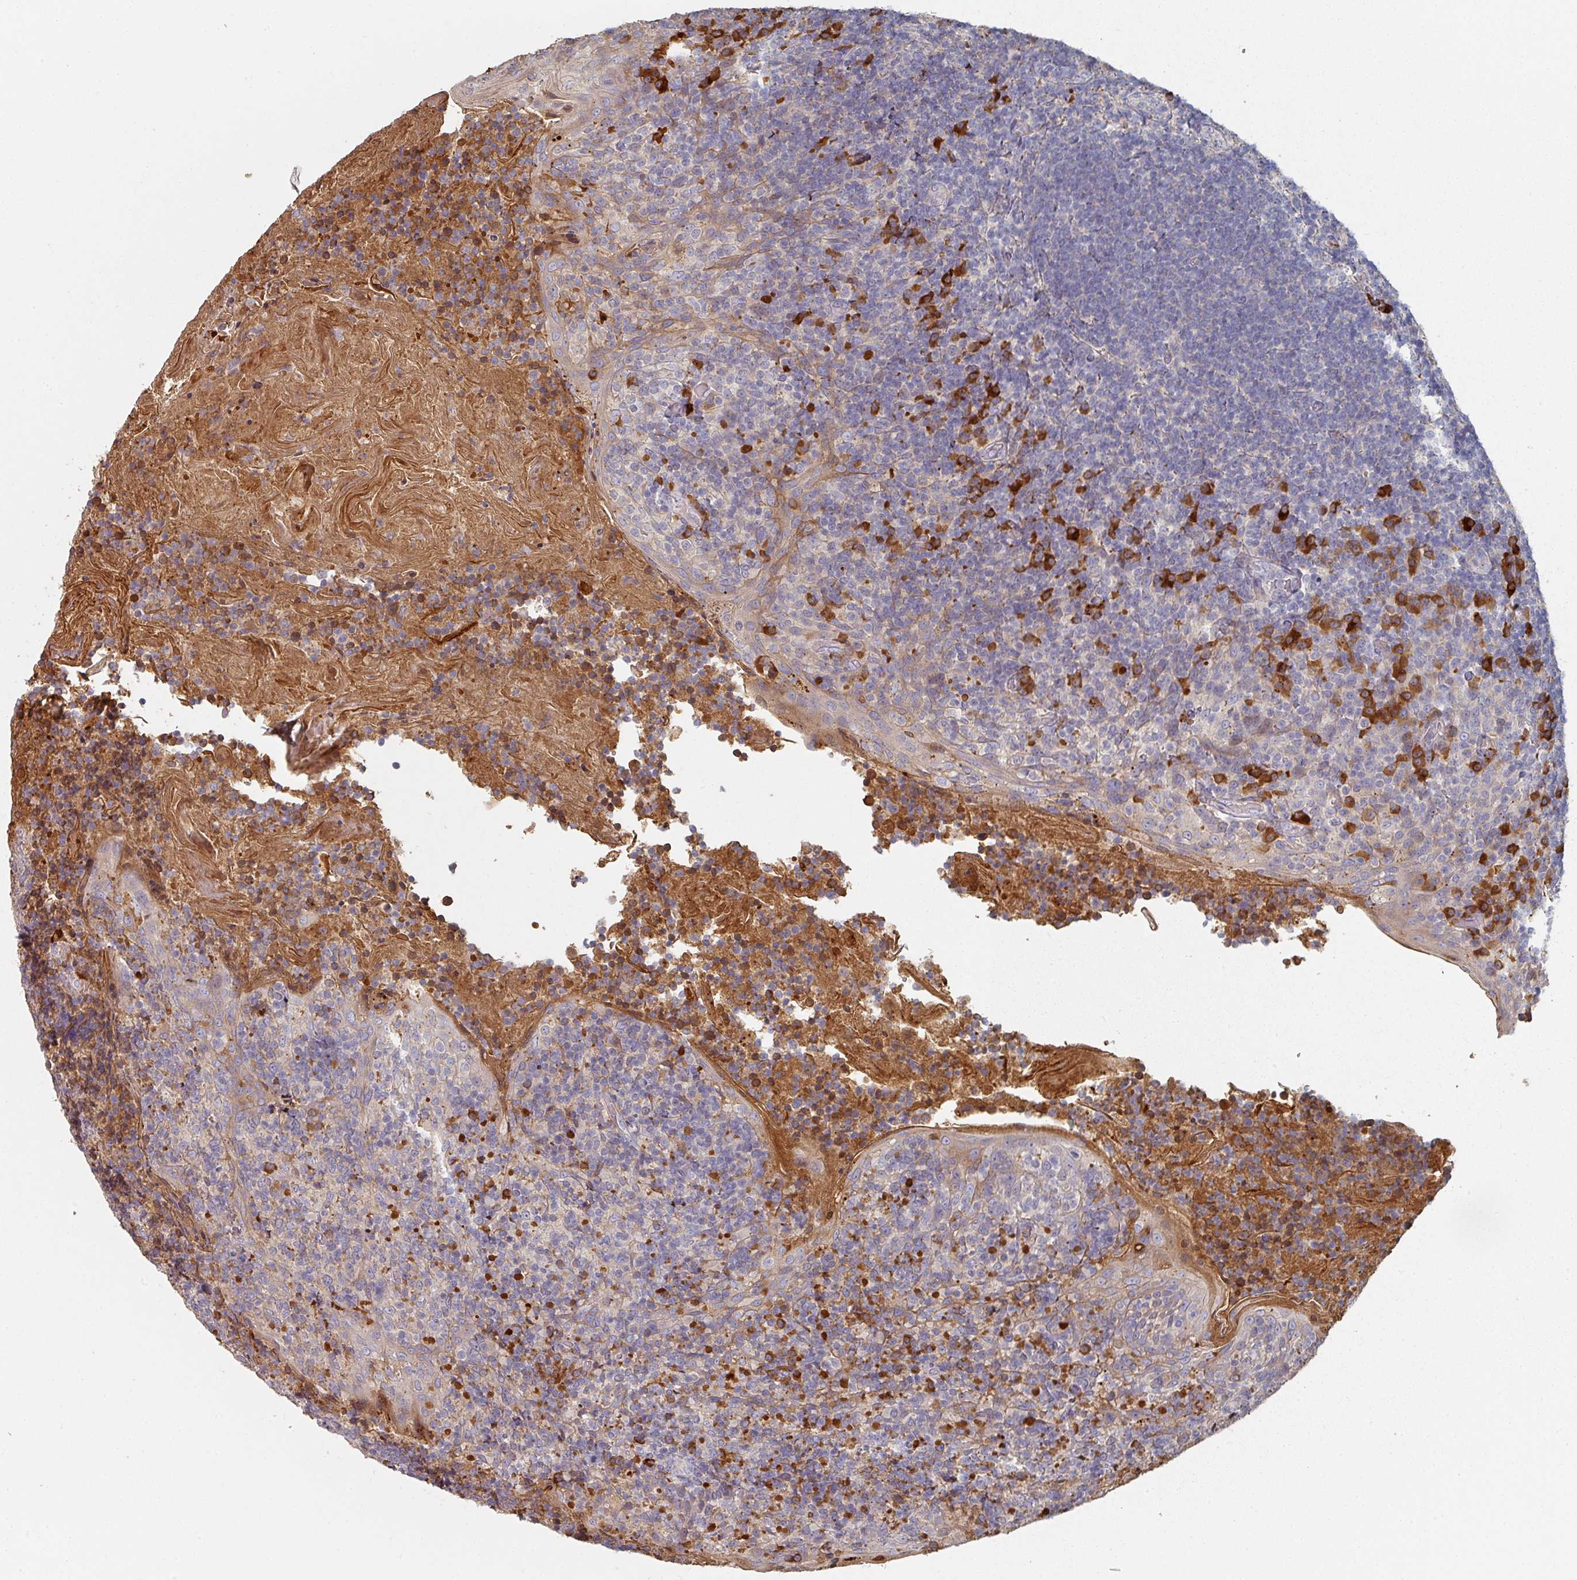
{"staining": {"intensity": "negative", "quantity": "none", "location": "none"}, "tissue": "tonsil", "cell_type": "Germinal center cells", "image_type": "normal", "snomed": [{"axis": "morphology", "description": "Normal tissue, NOS"}, {"axis": "topography", "description": "Tonsil"}], "caption": "There is no significant expression in germinal center cells of tonsil. The staining was performed using DAB (3,3'-diaminobenzidine) to visualize the protein expression in brown, while the nuclei were stained in blue with hematoxylin (Magnification: 20x).", "gene": "ENSG00000249773", "patient": {"sex": "female", "age": 10}}